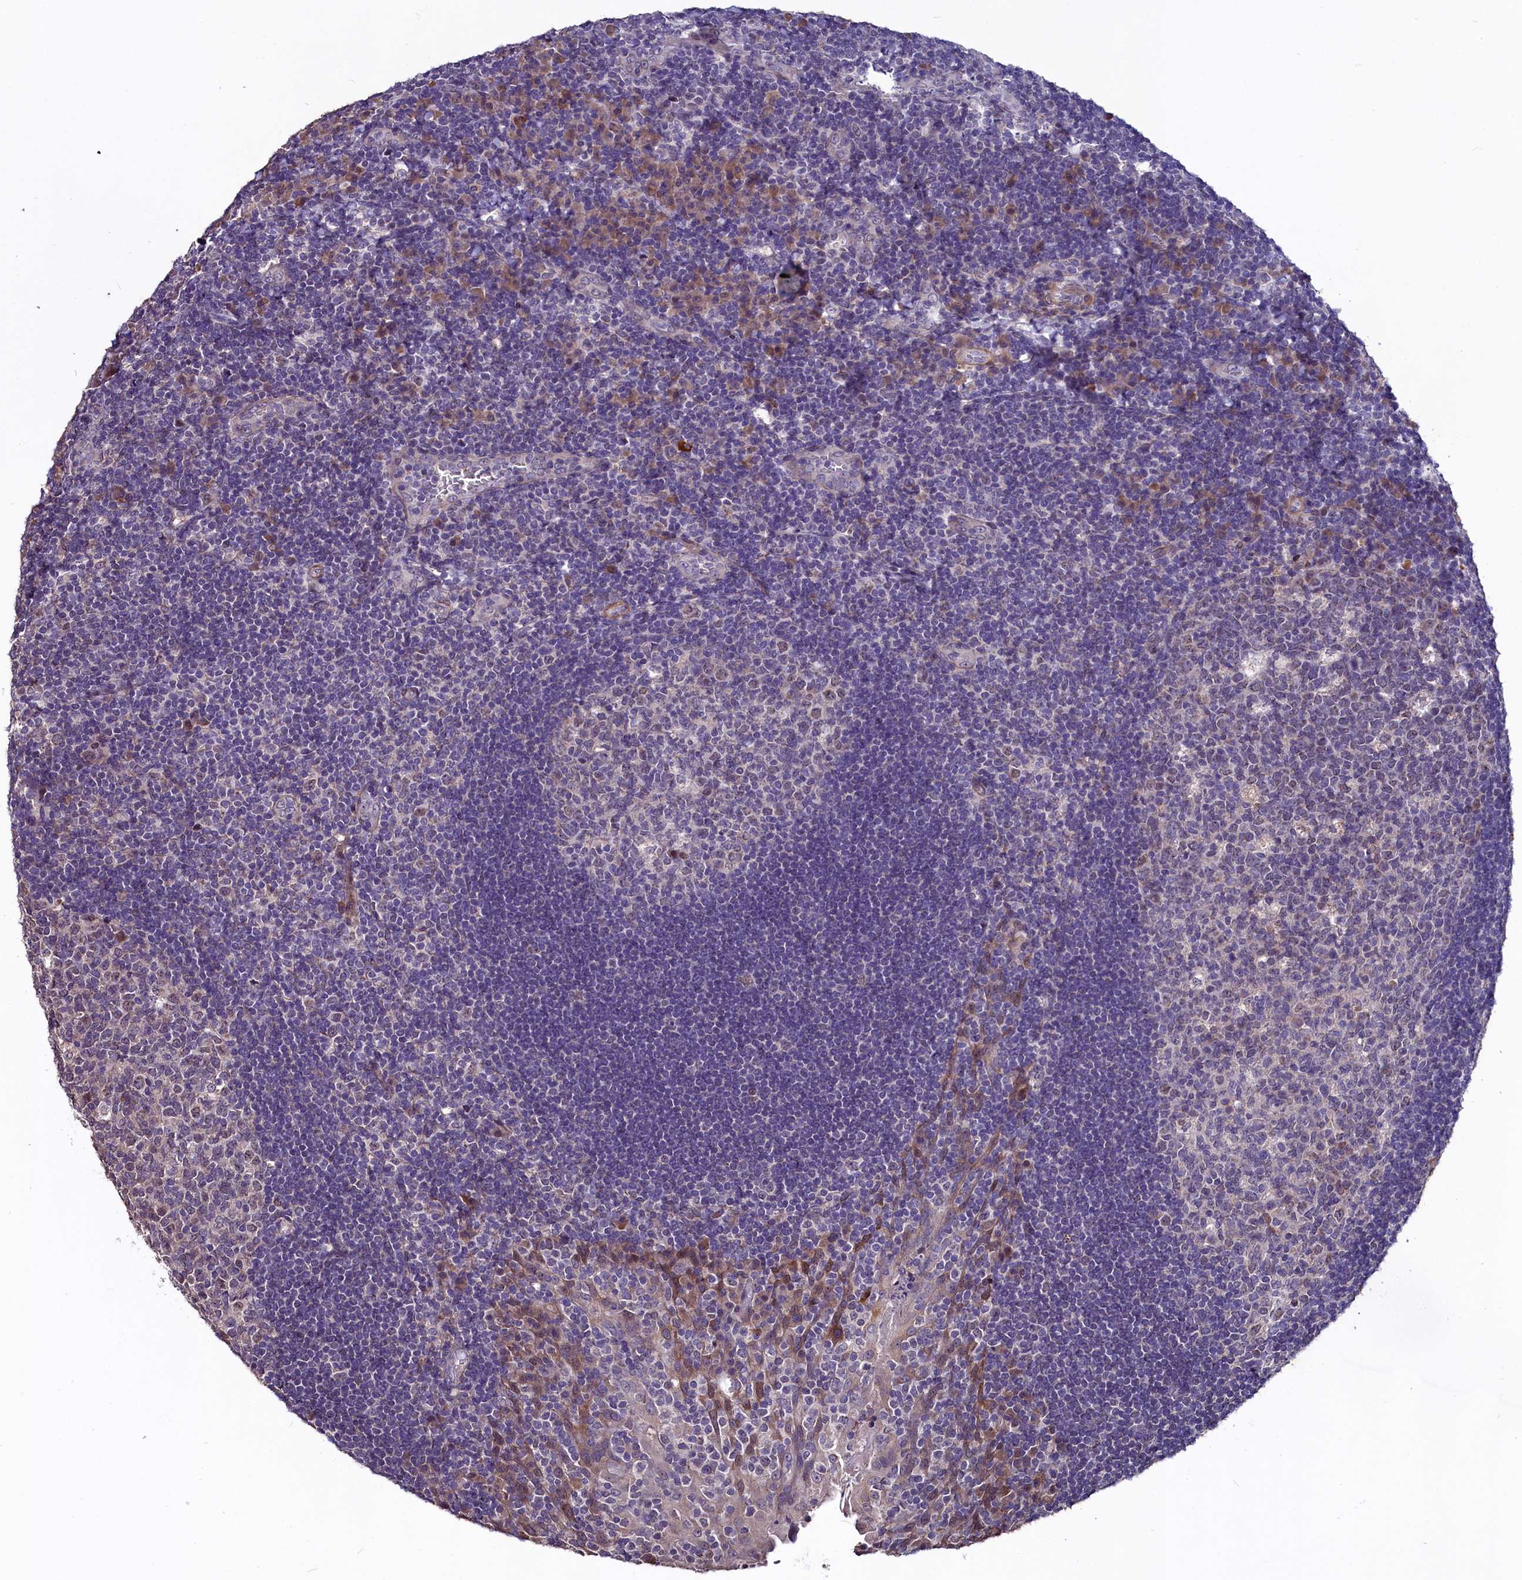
{"staining": {"intensity": "negative", "quantity": "none", "location": "none"}, "tissue": "tonsil", "cell_type": "Germinal center cells", "image_type": "normal", "snomed": [{"axis": "morphology", "description": "Normal tissue, NOS"}, {"axis": "topography", "description": "Tonsil"}], "caption": "This is a histopathology image of IHC staining of unremarkable tonsil, which shows no positivity in germinal center cells. (Stains: DAB (3,3'-diaminobenzidine) immunohistochemistry (IHC) with hematoxylin counter stain, Microscopy: brightfield microscopy at high magnification).", "gene": "SLC39A6", "patient": {"sex": "male", "age": 17}}